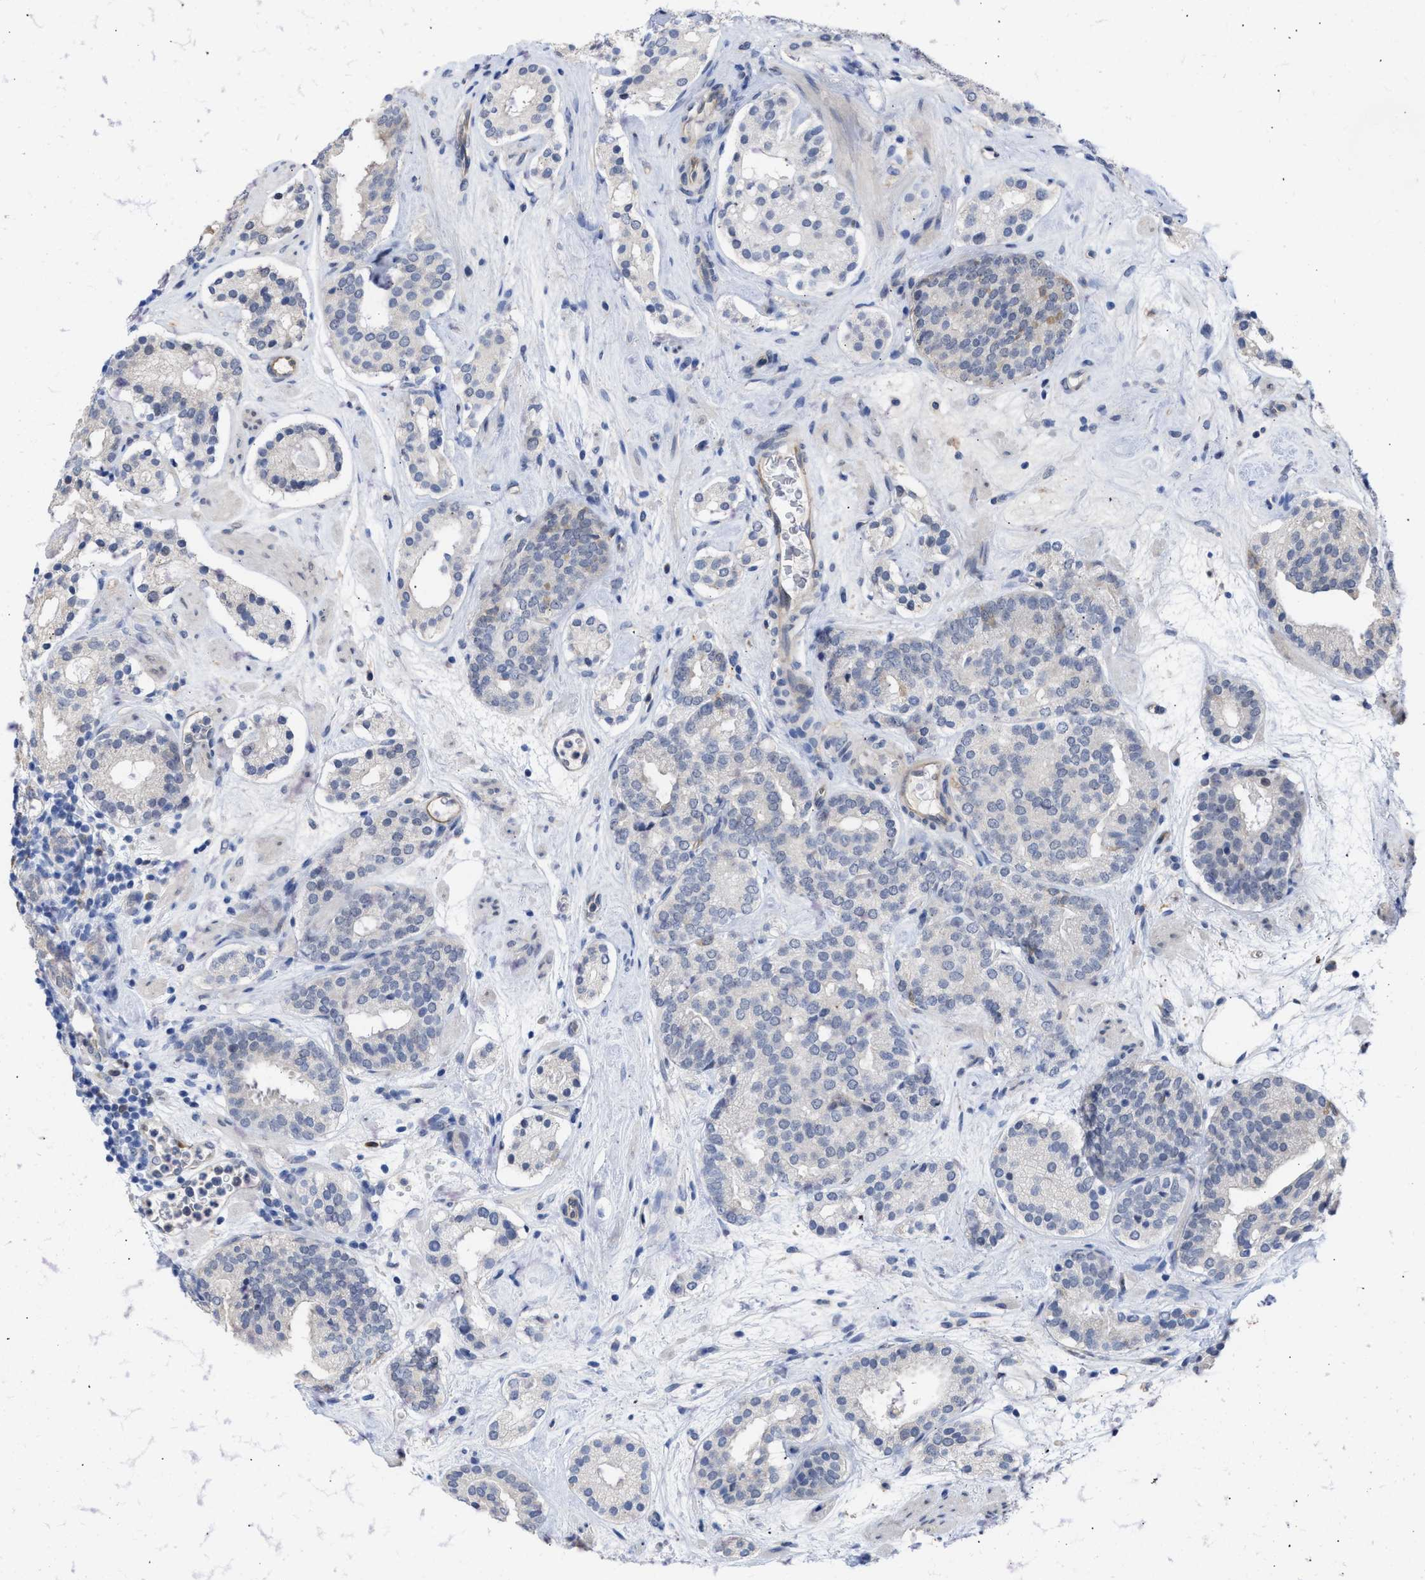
{"staining": {"intensity": "negative", "quantity": "none", "location": "none"}, "tissue": "prostate cancer", "cell_type": "Tumor cells", "image_type": "cancer", "snomed": [{"axis": "morphology", "description": "Adenocarcinoma, Low grade"}, {"axis": "topography", "description": "Prostate"}], "caption": "A histopathology image of prostate cancer (adenocarcinoma (low-grade)) stained for a protein demonstrates no brown staining in tumor cells.", "gene": "THRA", "patient": {"sex": "male", "age": 69}}